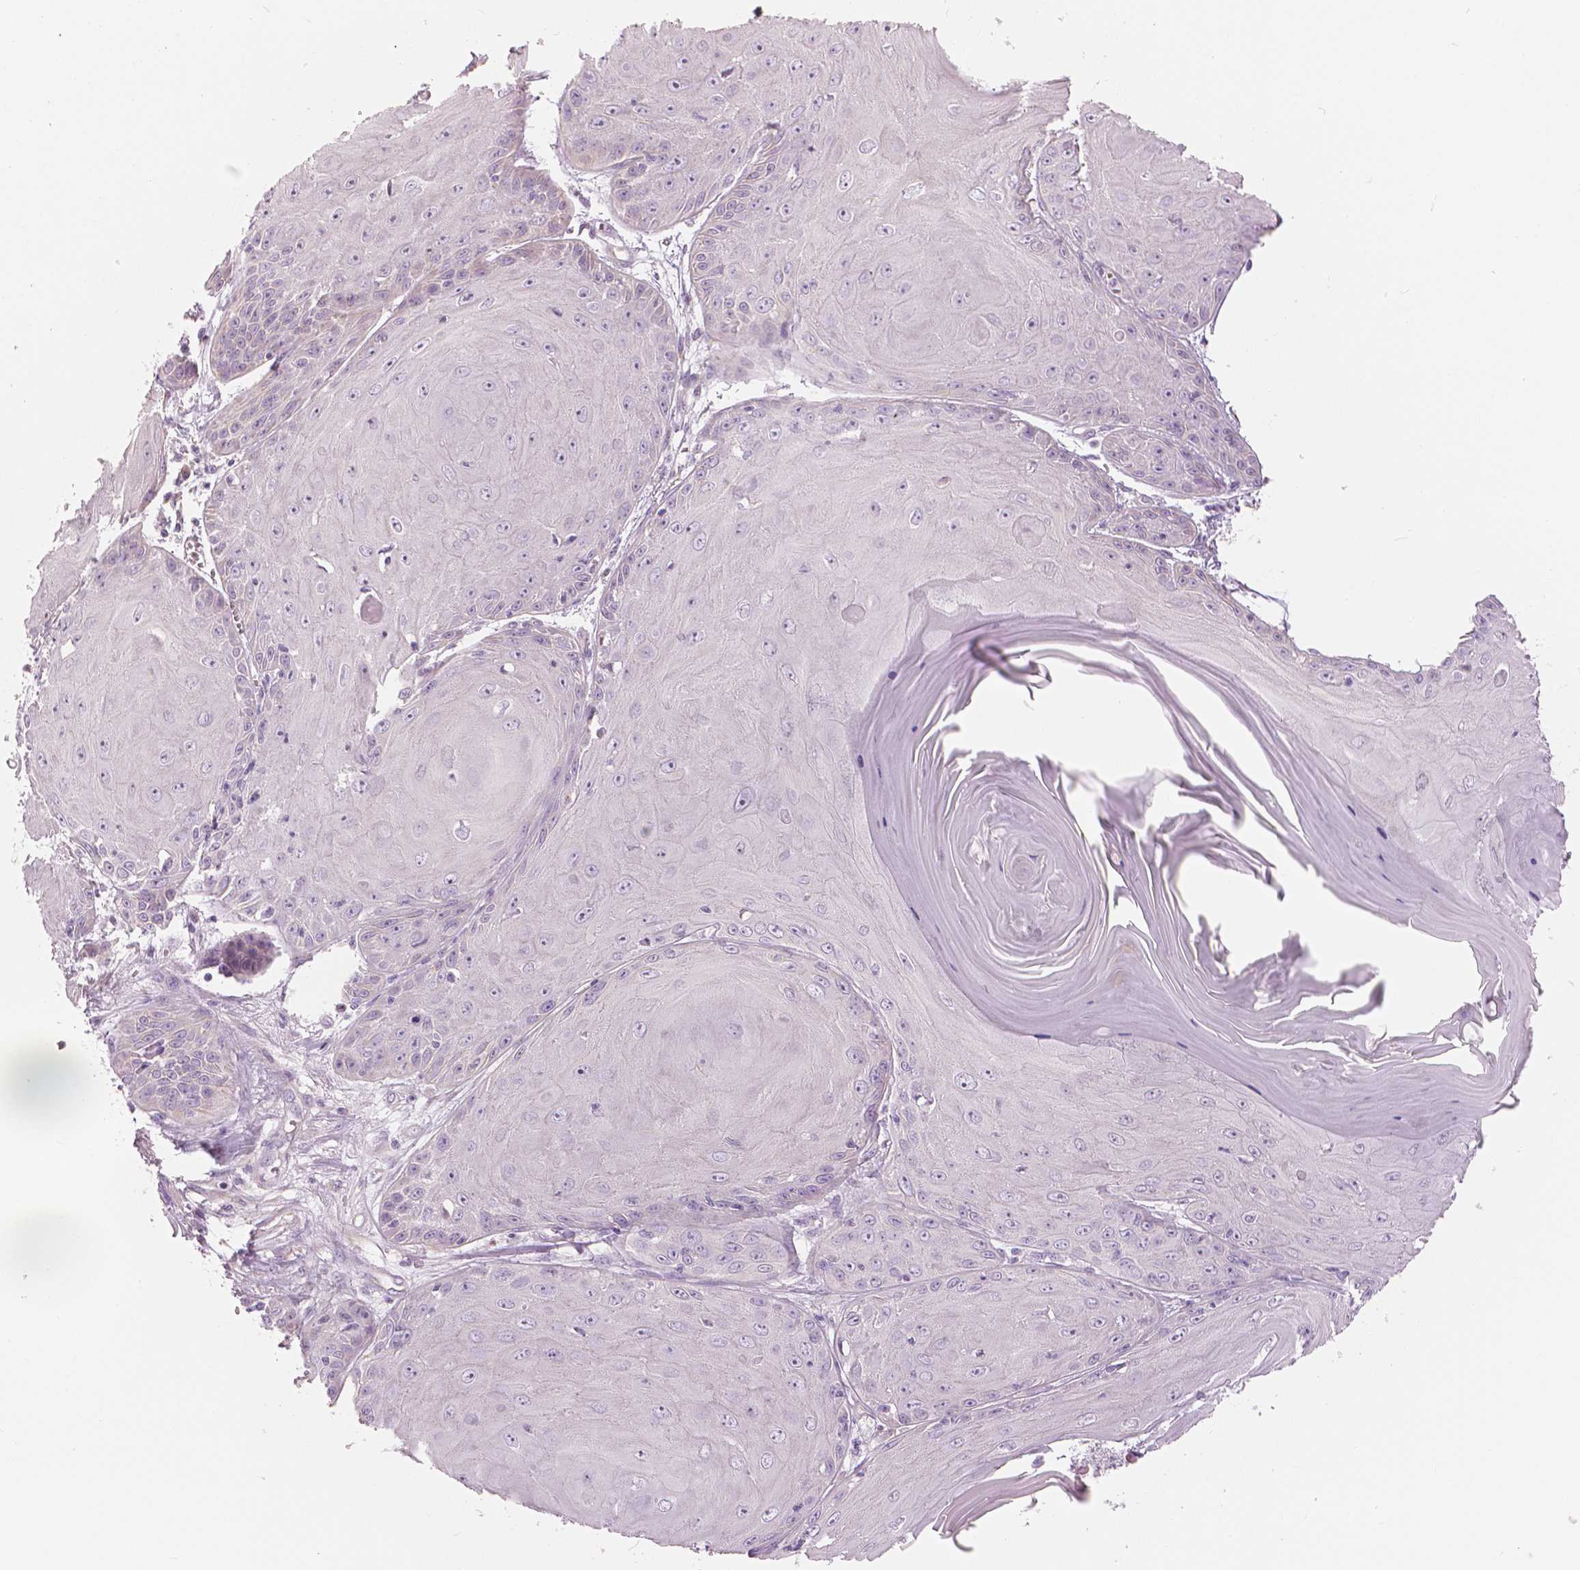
{"staining": {"intensity": "negative", "quantity": "none", "location": "none"}, "tissue": "skin cancer", "cell_type": "Tumor cells", "image_type": "cancer", "snomed": [{"axis": "morphology", "description": "Squamous cell carcinoma, NOS"}, {"axis": "topography", "description": "Skin"}, {"axis": "topography", "description": "Vulva"}], "caption": "Tumor cells show no significant expression in squamous cell carcinoma (skin).", "gene": "SLC24A1", "patient": {"sex": "female", "age": 85}}